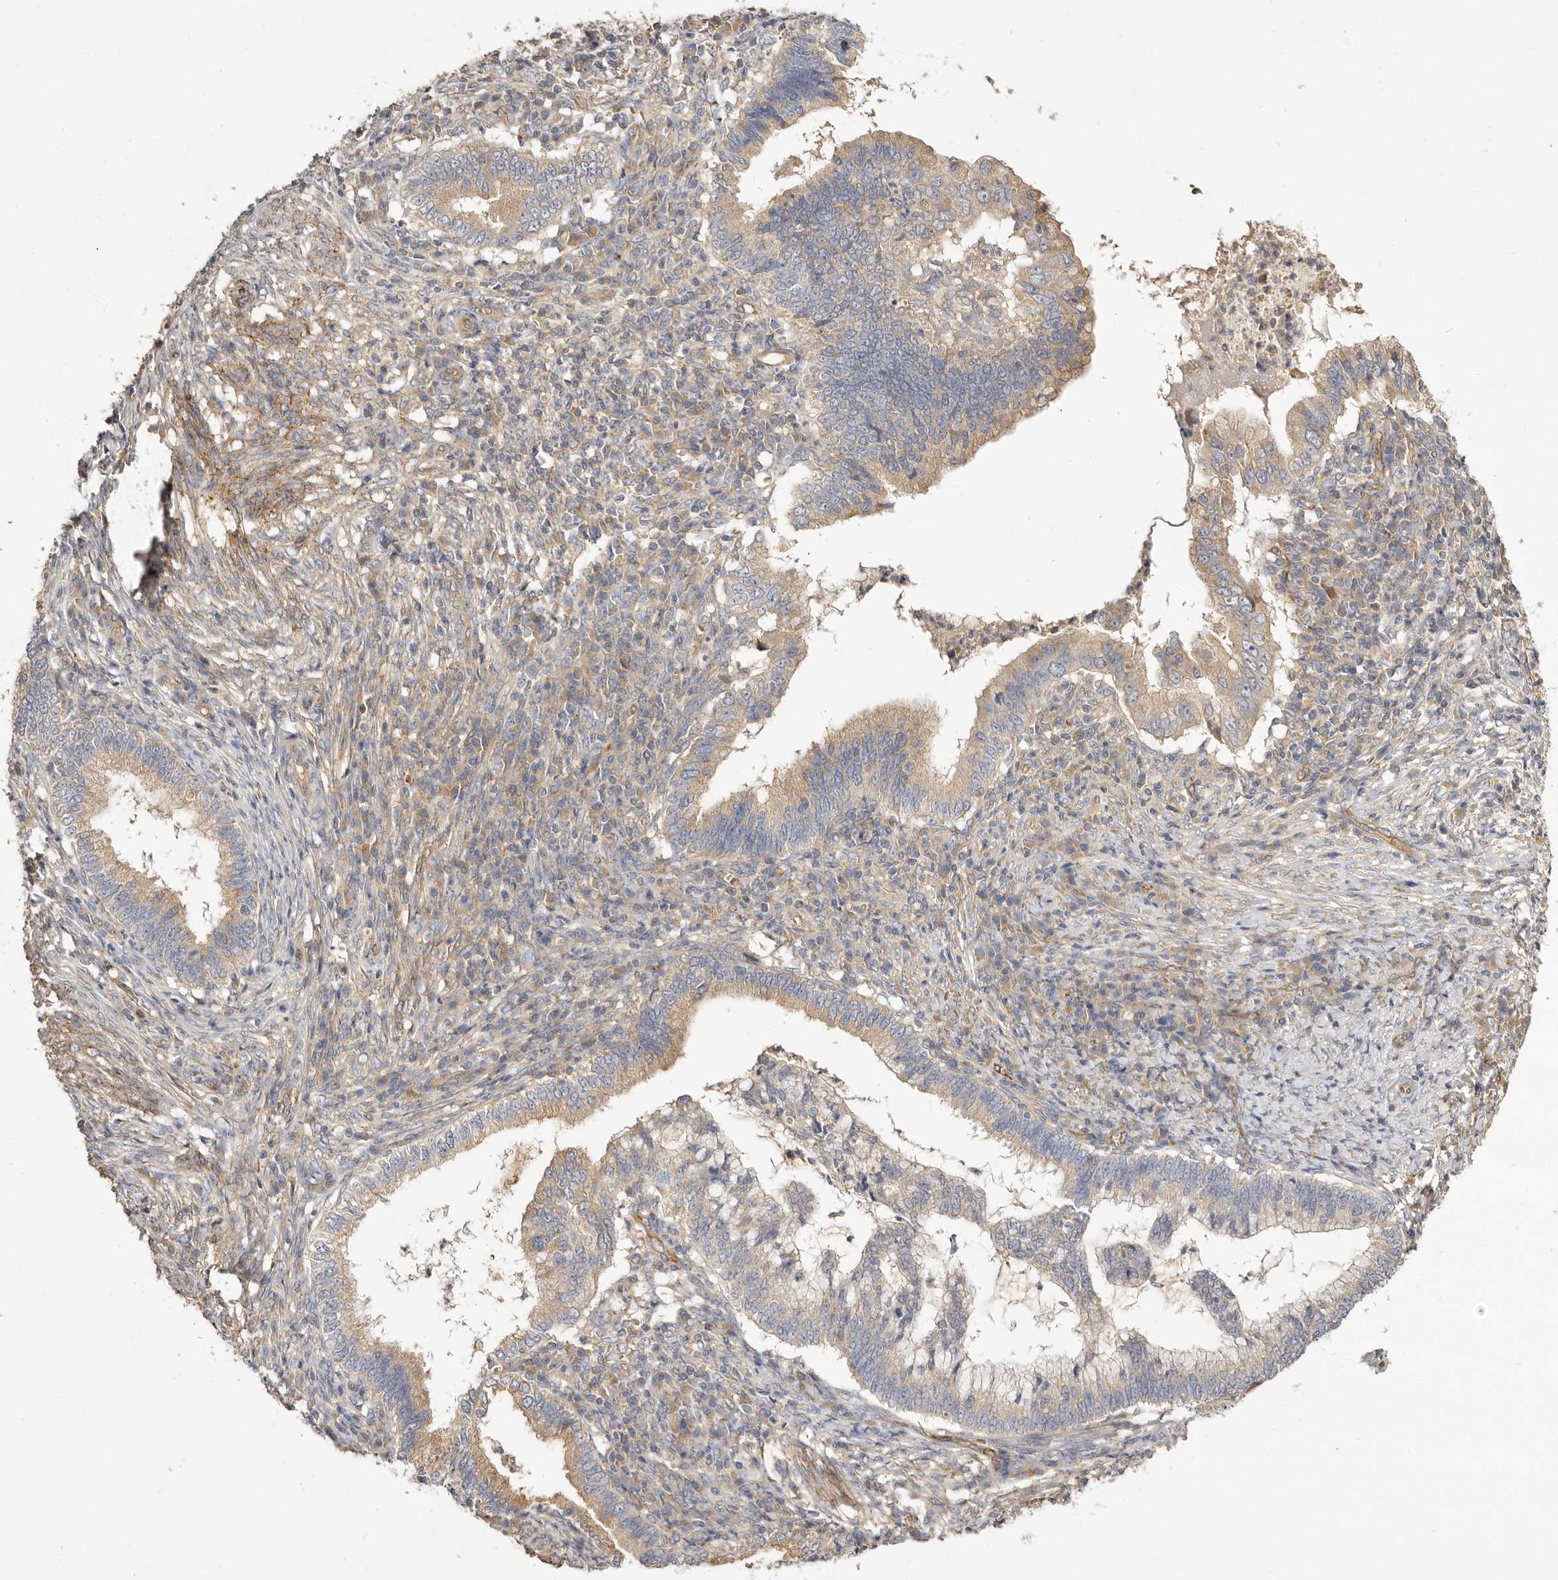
{"staining": {"intensity": "moderate", "quantity": ">75%", "location": "cytoplasmic/membranous"}, "tissue": "cervical cancer", "cell_type": "Tumor cells", "image_type": "cancer", "snomed": [{"axis": "morphology", "description": "Adenocarcinoma, NOS"}, {"axis": "topography", "description": "Cervix"}], "caption": "Cervical cancer stained with DAB IHC shows medium levels of moderate cytoplasmic/membranous positivity in approximately >75% of tumor cells. (brown staining indicates protein expression, while blue staining denotes nuclei).", "gene": "ADAMTS9", "patient": {"sex": "female", "age": 36}}